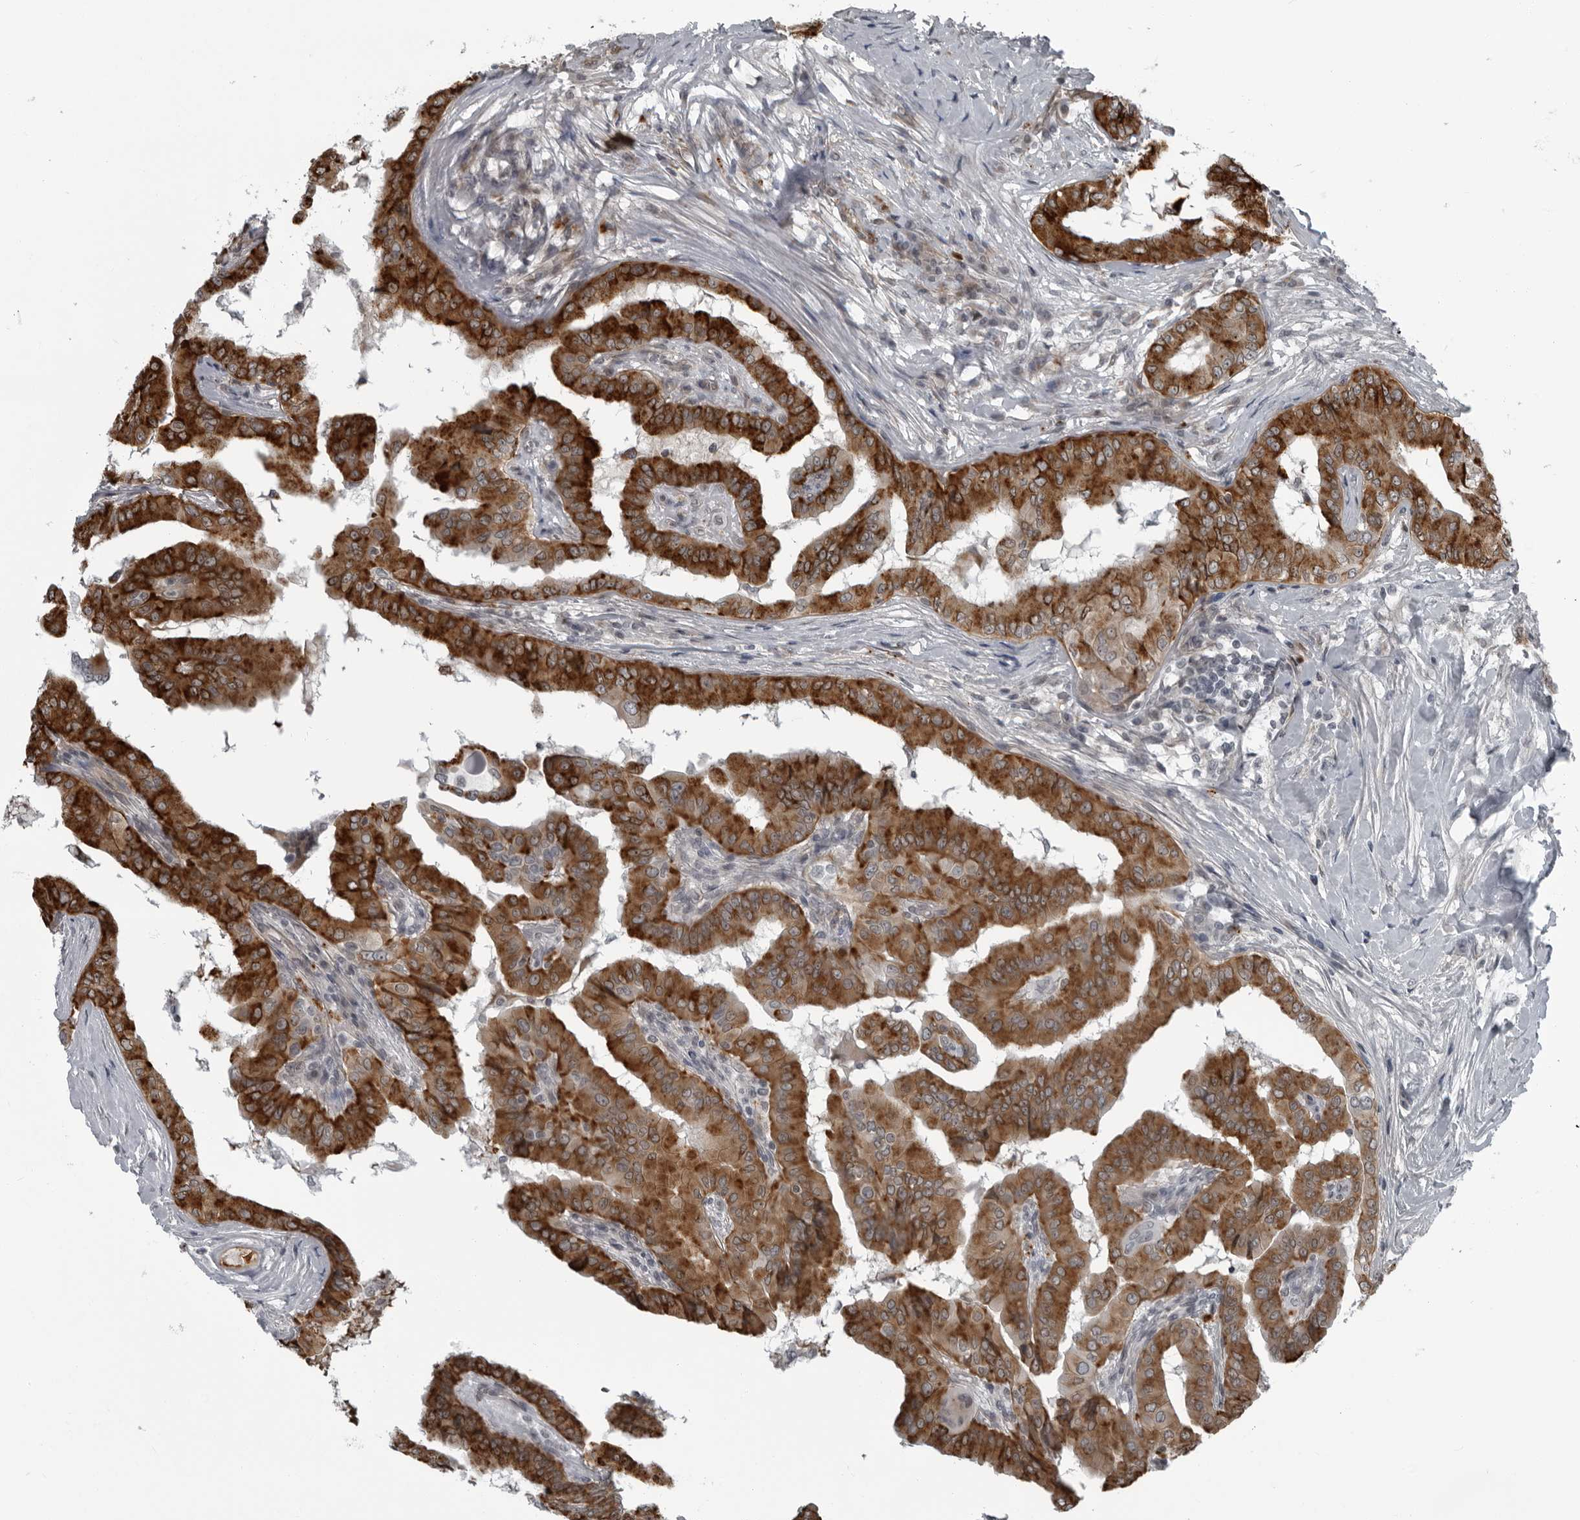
{"staining": {"intensity": "strong", "quantity": ">75%", "location": "cytoplasmic/membranous"}, "tissue": "thyroid cancer", "cell_type": "Tumor cells", "image_type": "cancer", "snomed": [{"axis": "morphology", "description": "Papillary adenocarcinoma, NOS"}, {"axis": "topography", "description": "Thyroid gland"}], "caption": "A high amount of strong cytoplasmic/membranous staining is present in about >75% of tumor cells in papillary adenocarcinoma (thyroid) tissue. (IHC, brightfield microscopy, high magnification).", "gene": "FAM102B", "patient": {"sex": "male", "age": 33}}